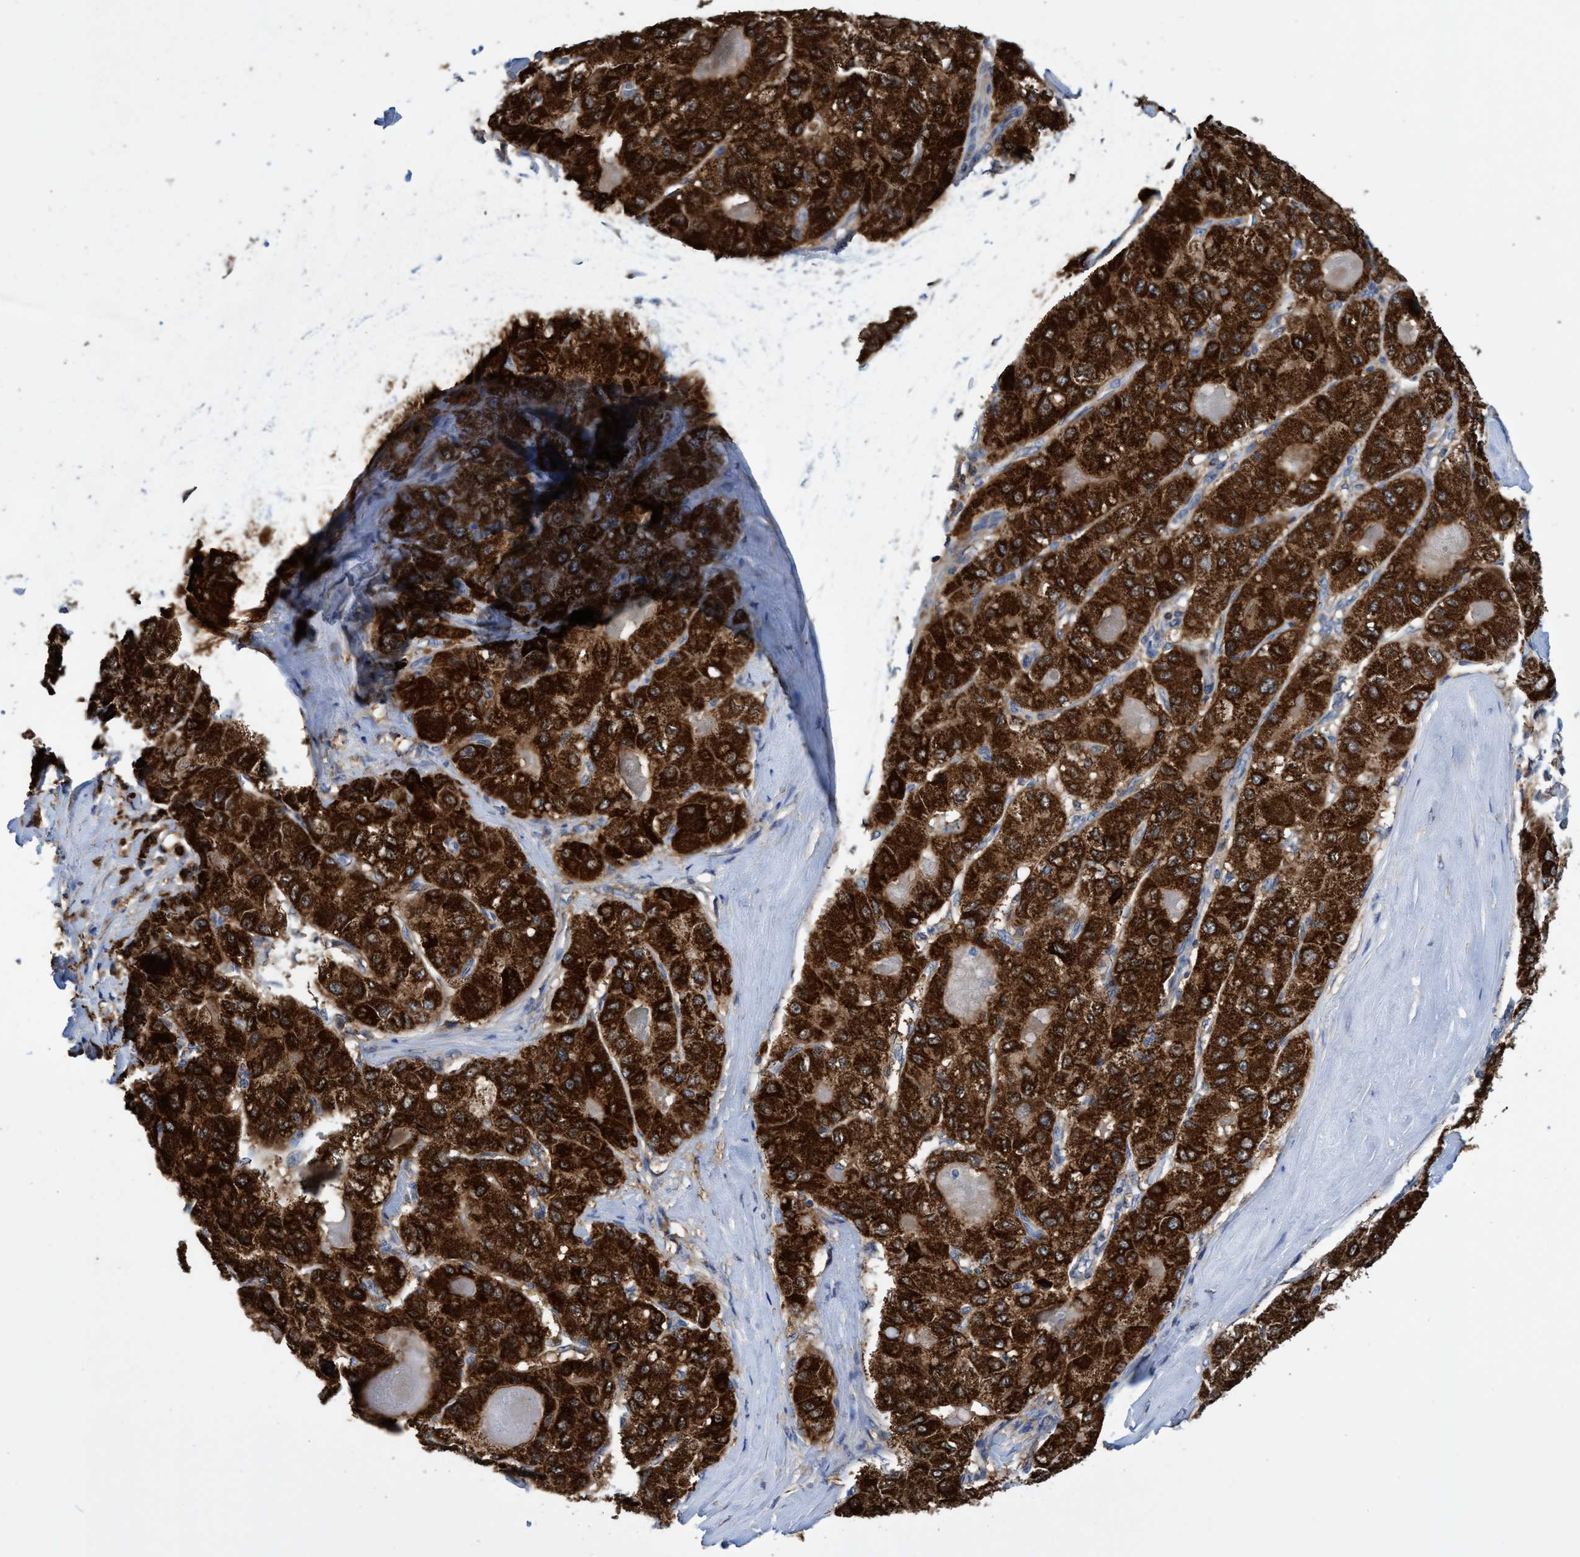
{"staining": {"intensity": "strong", "quantity": ">75%", "location": "cytoplasmic/membranous"}, "tissue": "liver cancer", "cell_type": "Tumor cells", "image_type": "cancer", "snomed": [{"axis": "morphology", "description": "Carcinoma, Hepatocellular, NOS"}, {"axis": "topography", "description": "Liver"}], "caption": "The photomicrograph demonstrates staining of liver cancer (hepatocellular carcinoma), revealing strong cytoplasmic/membranous protein expression (brown color) within tumor cells. Nuclei are stained in blue.", "gene": "CRYZ", "patient": {"sex": "male", "age": 80}}